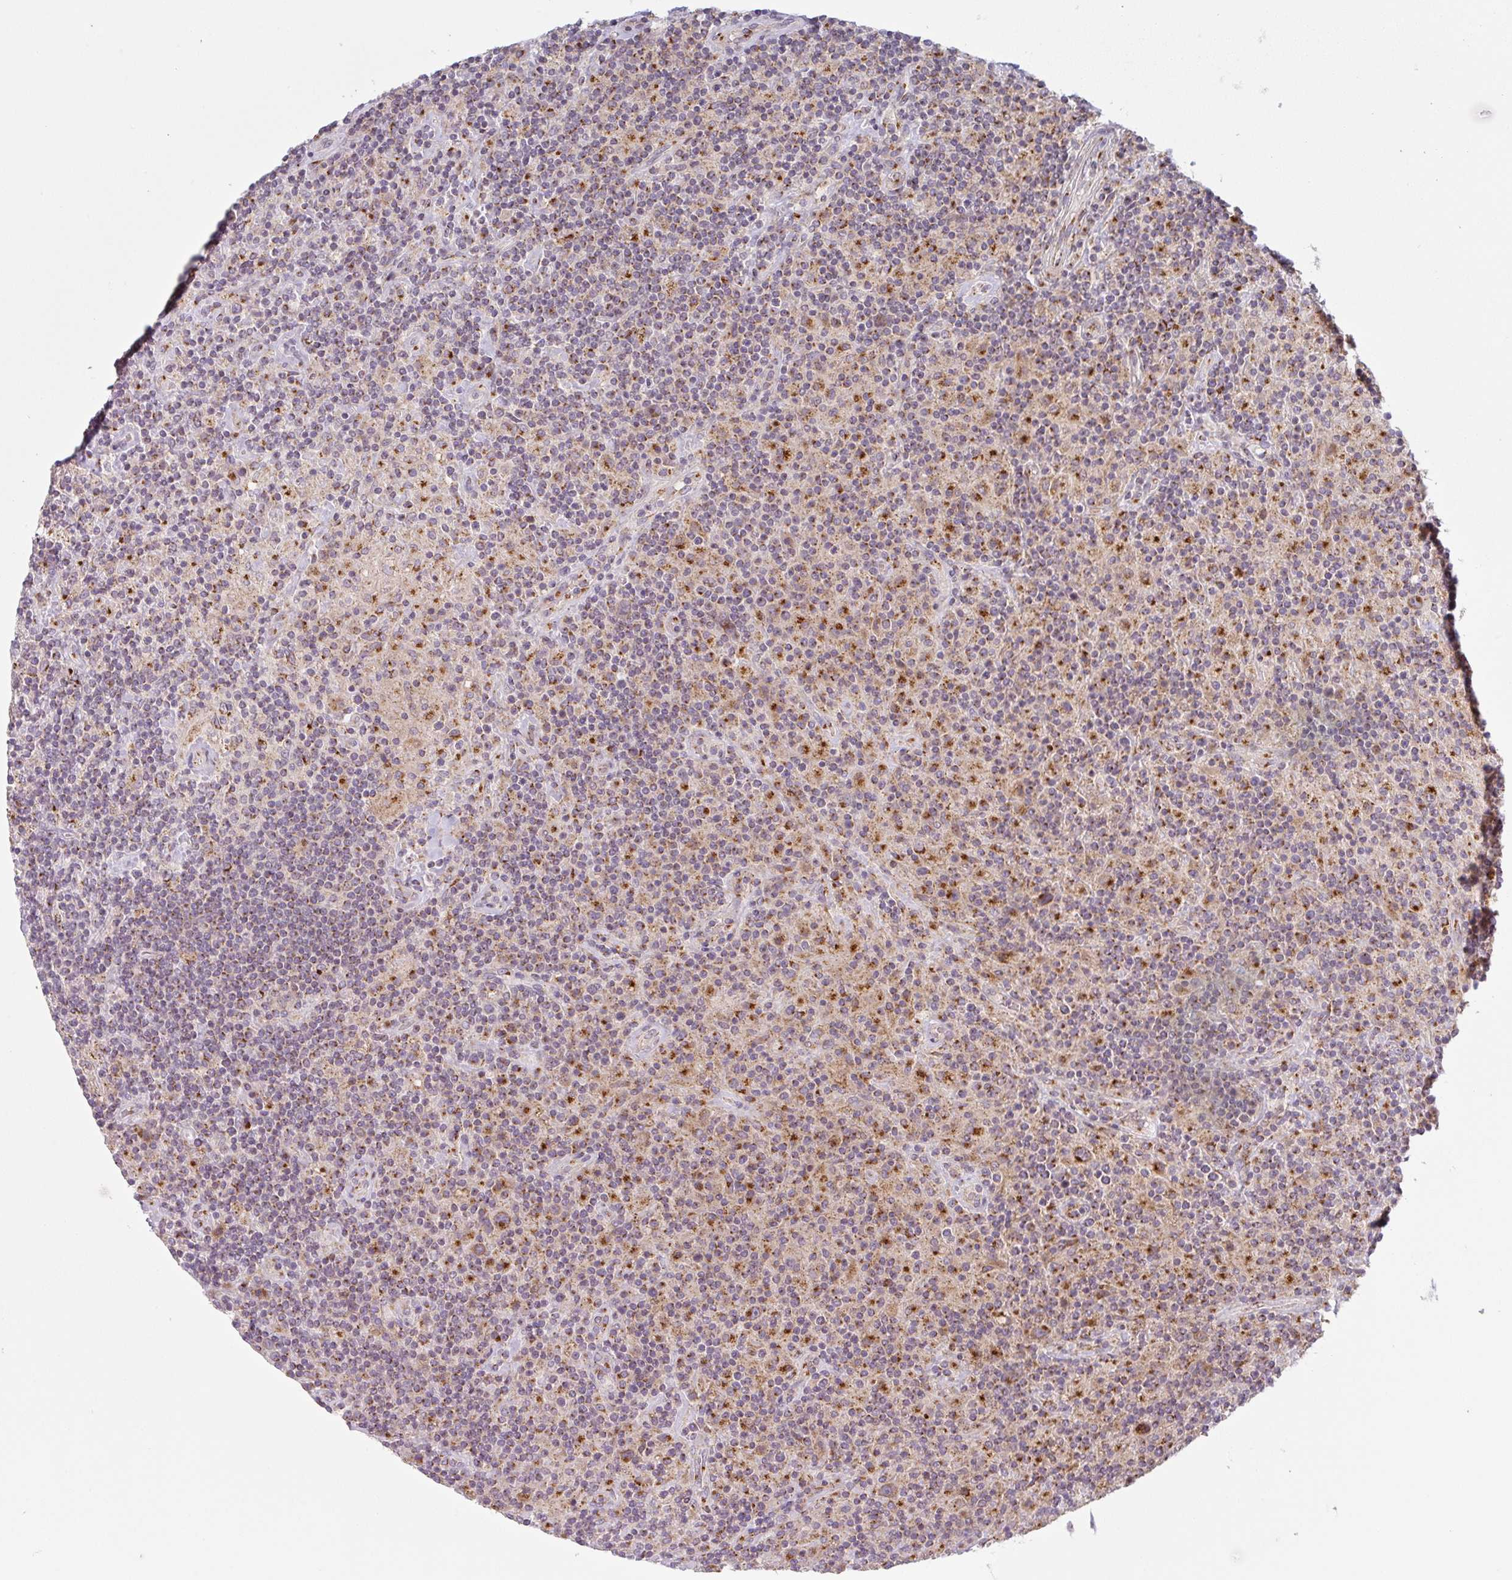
{"staining": {"intensity": "strong", "quantity": ">75%", "location": "cytoplasmic/membranous"}, "tissue": "lymphoma", "cell_type": "Tumor cells", "image_type": "cancer", "snomed": [{"axis": "morphology", "description": "Hodgkin's disease, NOS"}, {"axis": "topography", "description": "Lymph node"}], "caption": "Lymphoma was stained to show a protein in brown. There is high levels of strong cytoplasmic/membranous staining in about >75% of tumor cells.", "gene": "GVQW3", "patient": {"sex": "male", "age": 70}}